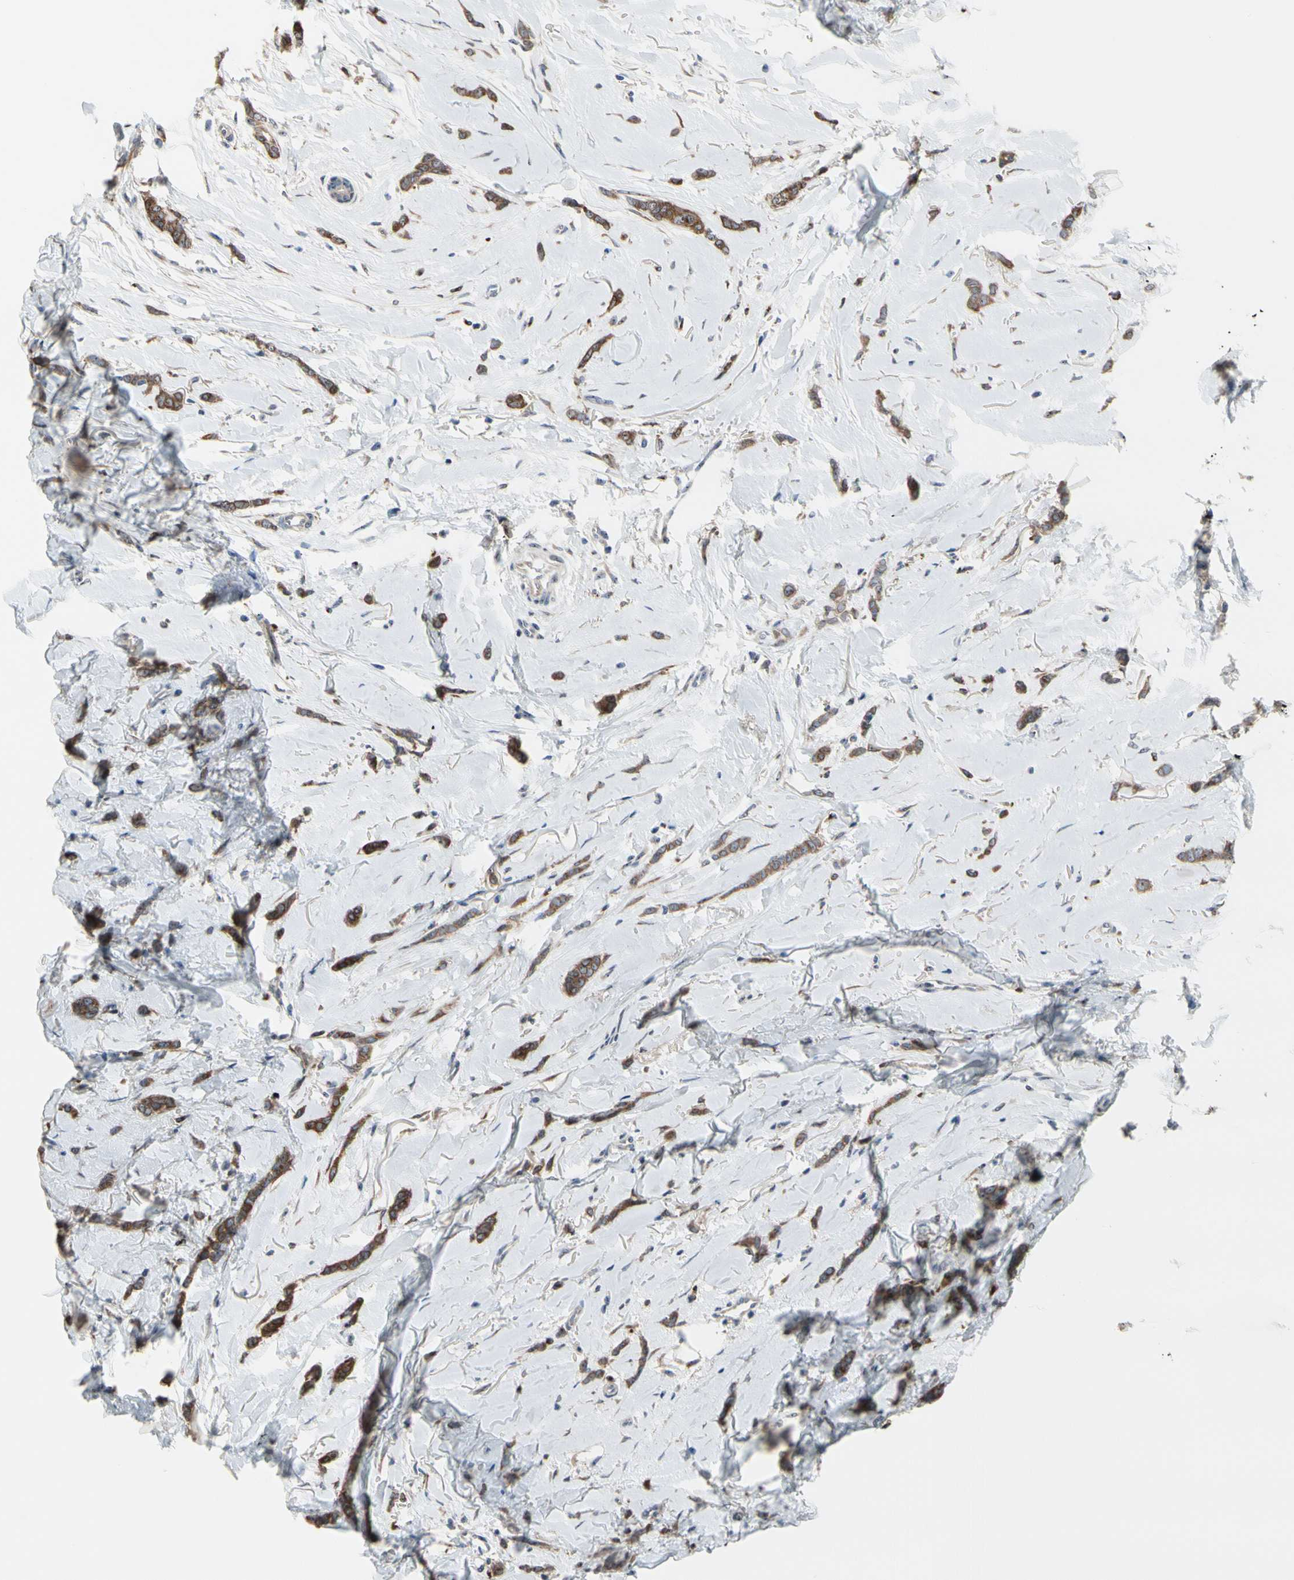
{"staining": {"intensity": "moderate", "quantity": ">75%", "location": "cytoplasmic/membranous"}, "tissue": "breast cancer", "cell_type": "Tumor cells", "image_type": "cancer", "snomed": [{"axis": "morphology", "description": "Lobular carcinoma"}, {"axis": "topography", "description": "Skin"}, {"axis": "topography", "description": "Breast"}], "caption": "High-magnification brightfield microscopy of lobular carcinoma (breast) stained with DAB (brown) and counterstained with hematoxylin (blue). tumor cells exhibit moderate cytoplasmic/membranous expression is present in approximately>75% of cells.", "gene": "TMED7", "patient": {"sex": "female", "age": 46}}